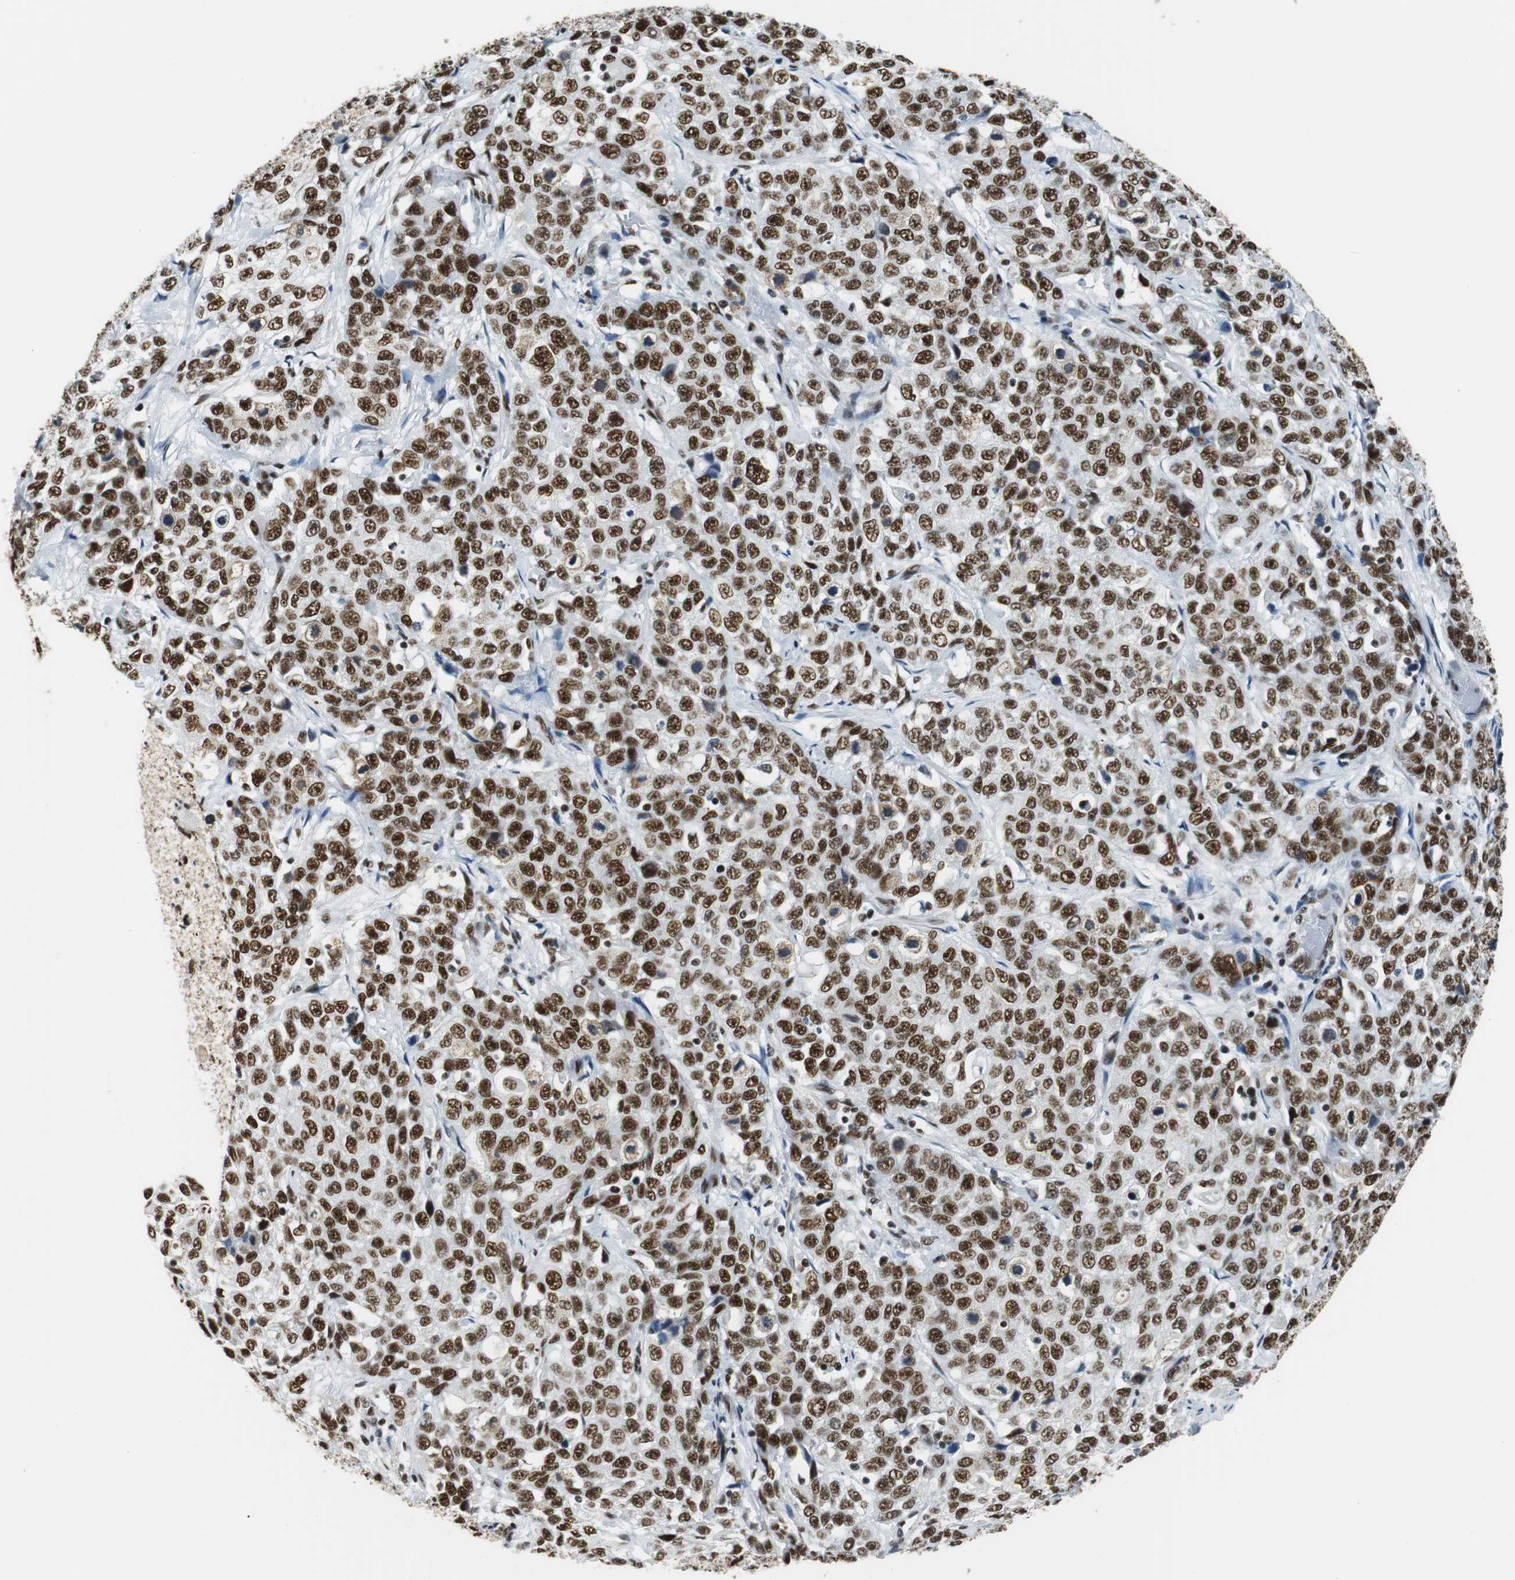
{"staining": {"intensity": "strong", "quantity": ">75%", "location": "nuclear"}, "tissue": "stomach cancer", "cell_type": "Tumor cells", "image_type": "cancer", "snomed": [{"axis": "morphology", "description": "Normal tissue, NOS"}, {"axis": "morphology", "description": "Adenocarcinoma, NOS"}, {"axis": "topography", "description": "Stomach"}], "caption": "Brown immunohistochemical staining in stomach cancer shows strong nuclear positivity in about >75% of tumor cells. The protein of interest is shown in brown color, while the nuclei are stained blue.", "gene": "PRKDC", "patient": {"sex": "male", "age": 48}}